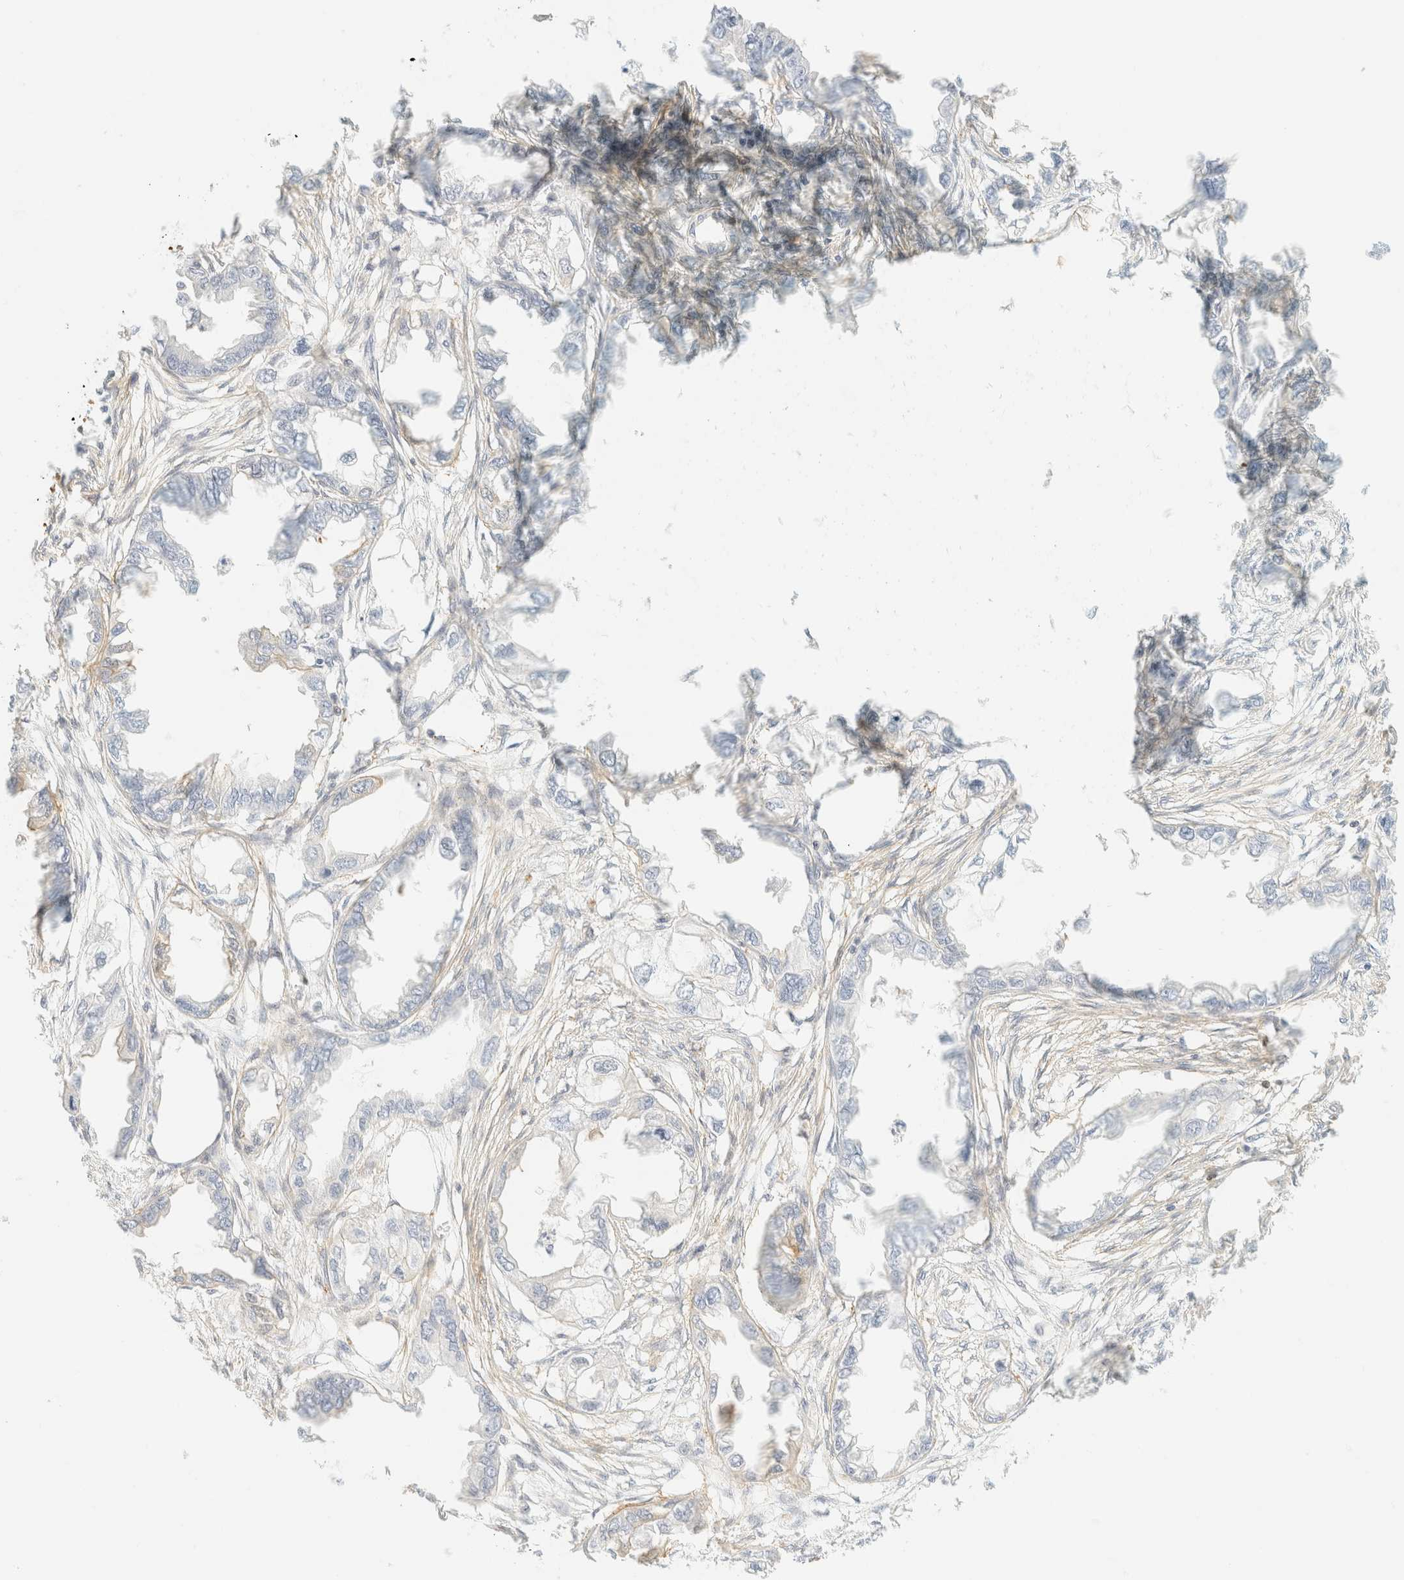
{"staining": {"intensity": "negative", "quantity": "none", "location": "none"}, "tissue": "endometrial cancer", "cell_type": "Tumor cells", "image_type": "cancer", "snomed": [{"axis": "morphology", "description": "Adenocarcinoma, NOS"}, {"axis": "morphology", "description": "Adenocarcinoma, metastatic, NOS"}, {"axis": "topography", "description": "Adipose tissue"}, {"axis": "topography", "description": "Endometrium"}], "caption": "Tumor cells show no significant staining in endometrial cancer.", "gene": "OTOP2", "patient": {"sex": "female", "age": 67}}